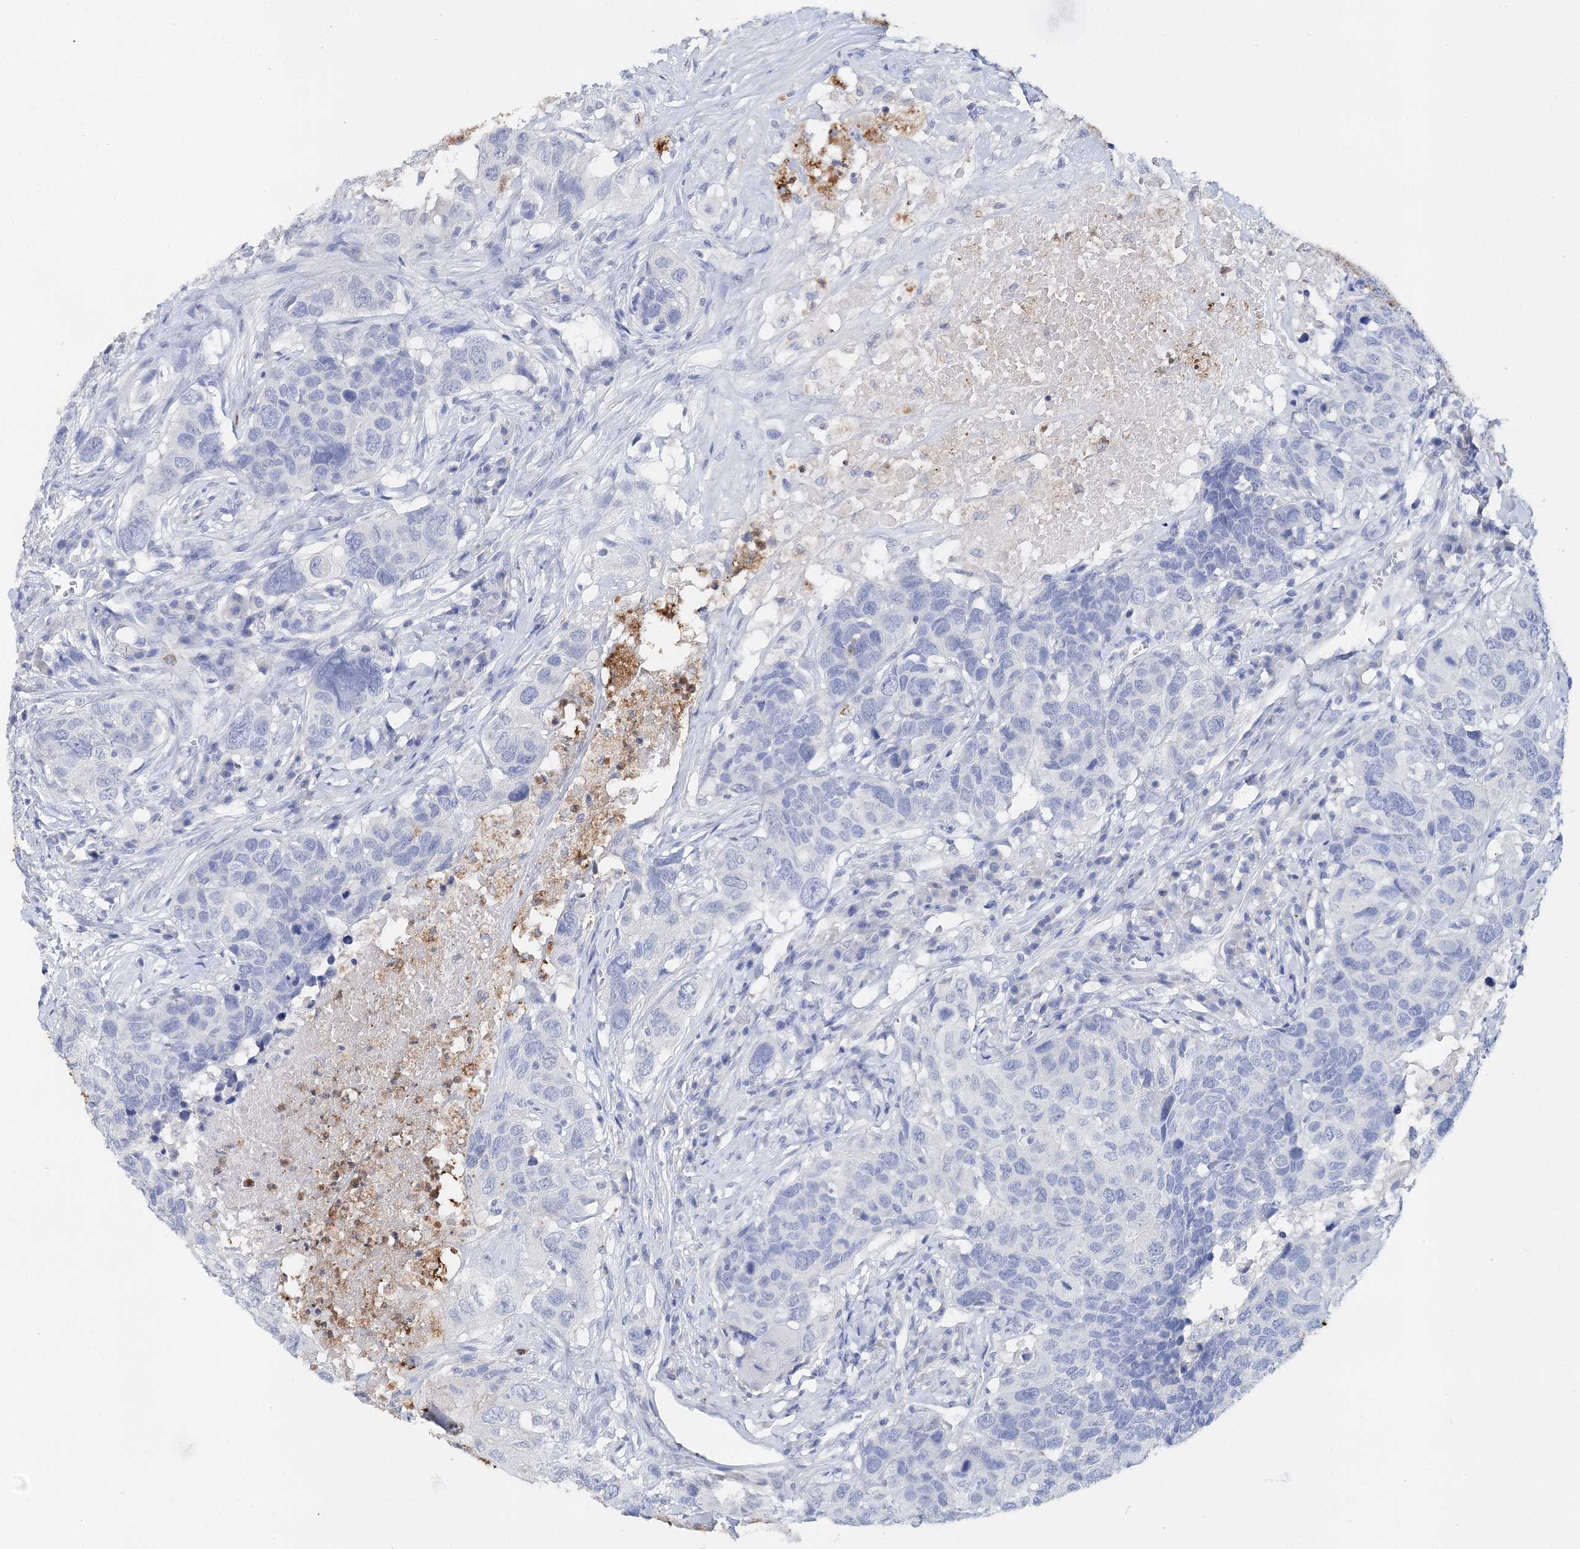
{"staining": {"intensity": "negative", "quantity": "none", "location": "none"}, "tissue": "head and neck cancer", "cell_type": "Tumor cells", "image_type": "cancer", "snomed": [{"axis": "morphology", "description": "Squamous cell carcinoma, NOS"}, {"axis": "topography", "description": "Head-Neck"}], "caption": "The image shows no staining of tumor cells in head and neck cancer (squamous cell carcinoma). Brightfield microscopy of immunohistochemistry (IHC) stained with DAB (3,3'-diaminobenzidine) (brown) and hematoxylin (blue), captured at high magnification.", "gene": "CEACAM8", "patient": {"sex": "male", "age": 66}}